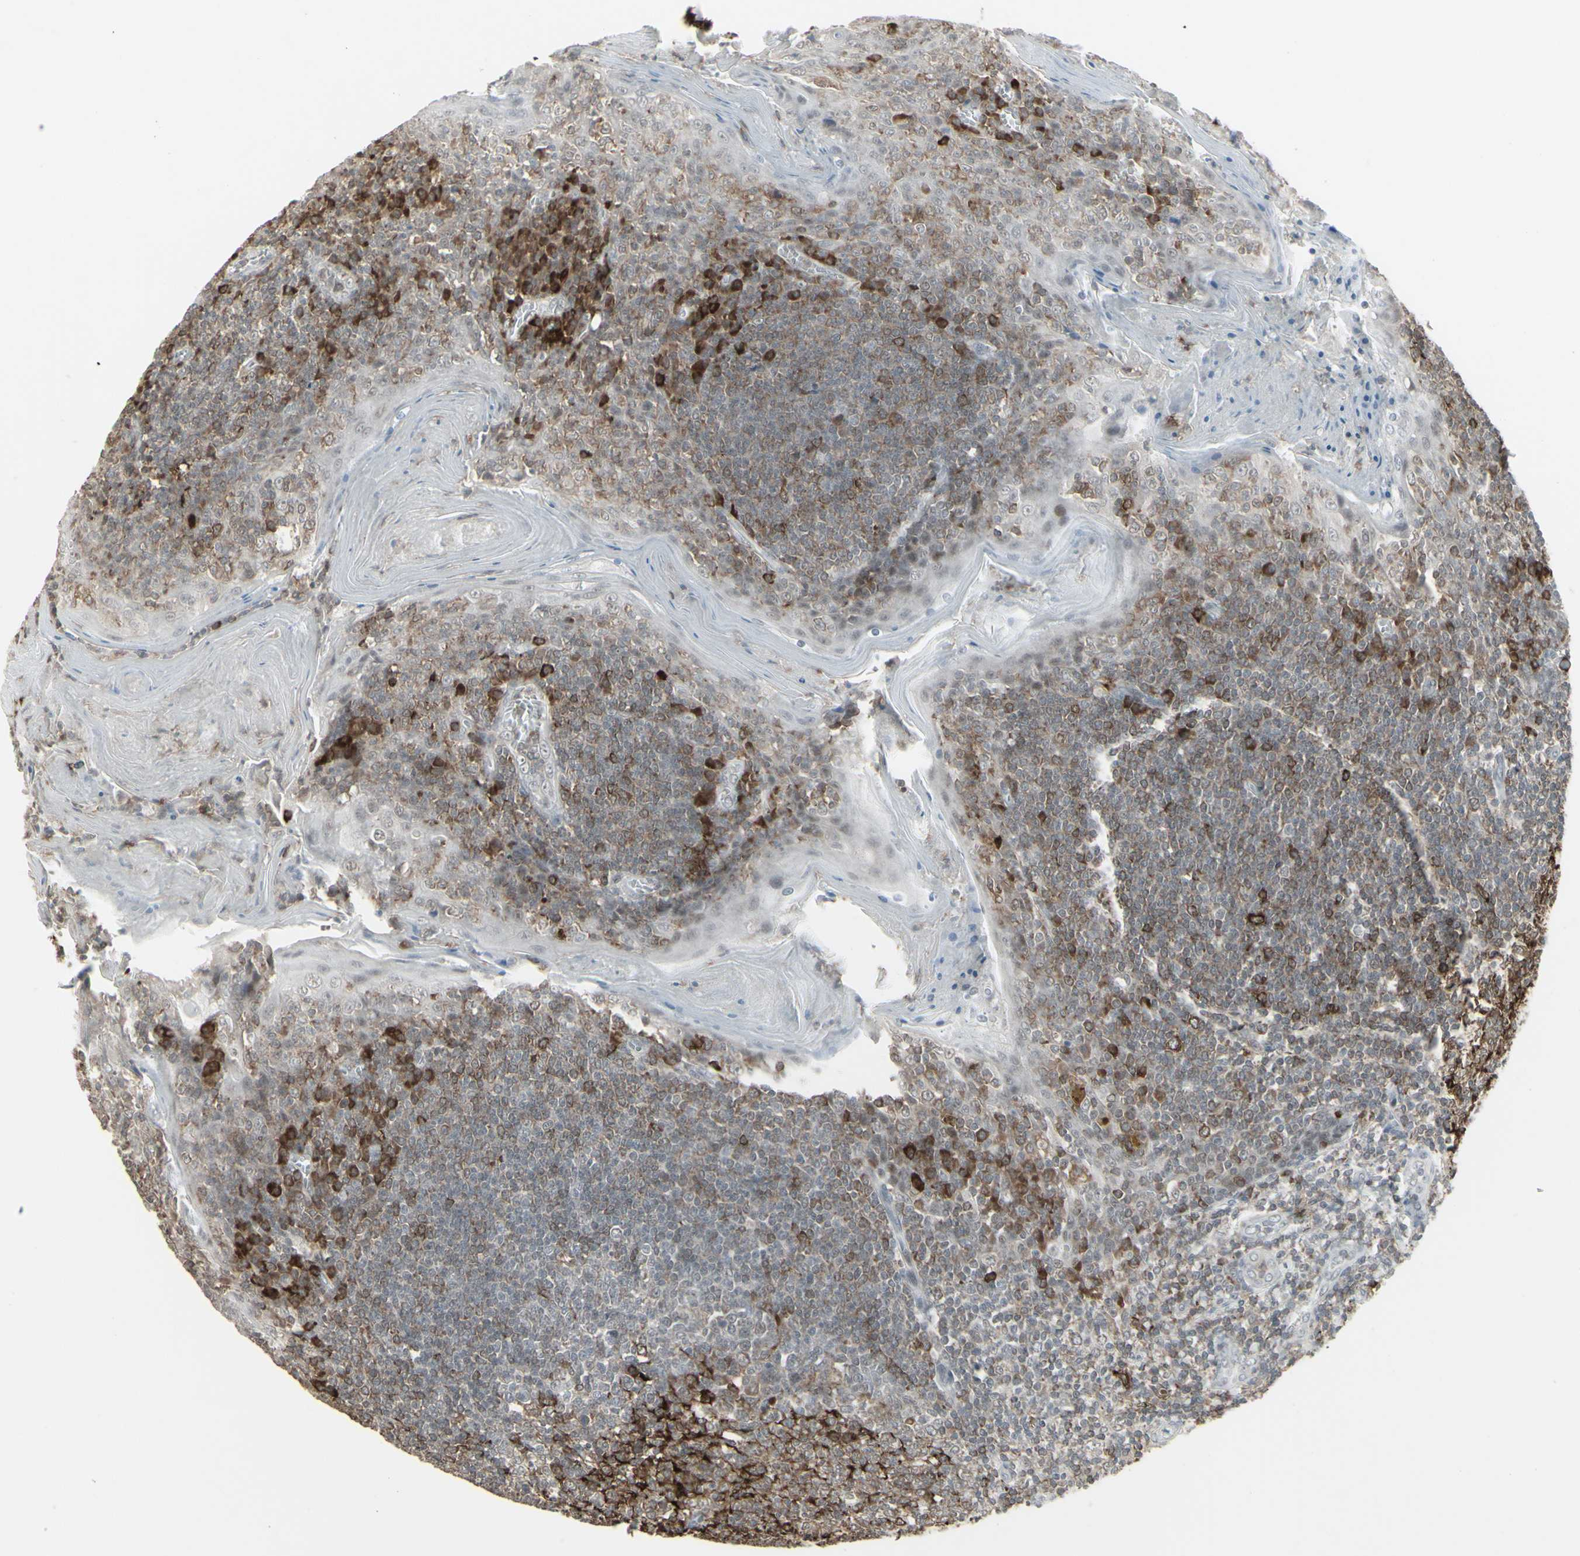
{"staining": {"intensity": "strong", "quantity": "25%-75%", "location": "cytoplasmic/membranous"}, "tissue": "tonsil", "cell_type": "Germinal center cells", "image_type": "normal", "snomed": [{"axis": "morphology", "description": "Normal tissue, NOS"}, {"axis": "topography", "description": "Tonsil"}], "caption": "Immunohistochemical staining of unremarkable tonsil demonstrates 25%-75% levels of strong cytoplasmic/membranous protein expression in approximately 25%-75% of germinal center cells.", "gene": "SAMSN1", "patient": {"sex": "male", "age": 31}}